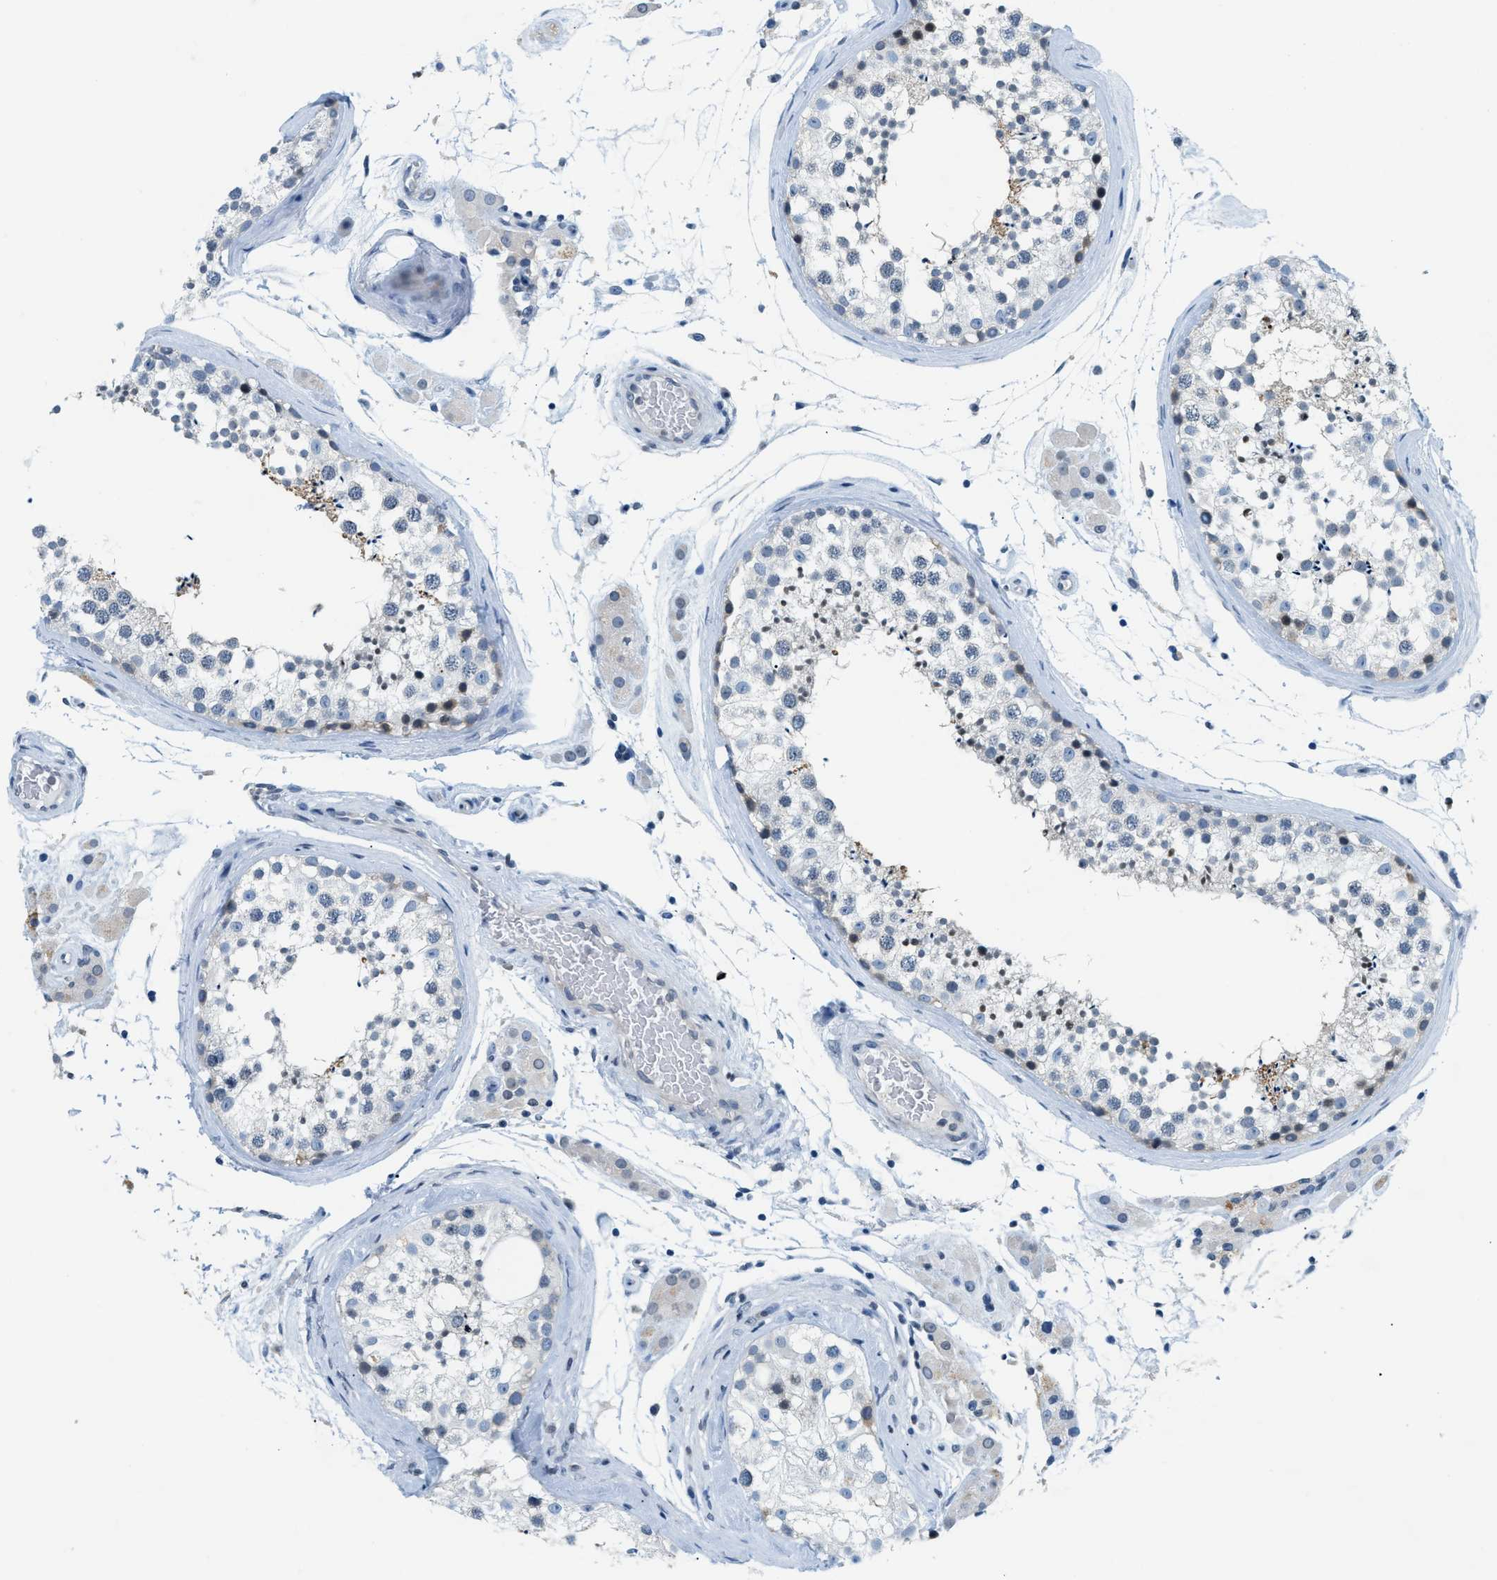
{"staining": {"intensity": "moderate", "quantity": "<25%", "location": "cytoplasmic/membranous,nuclear"}, "tissue": "testis", "cell_type": "Cells in seminiferous ducts", "image_type": "normal", "snomed": [{"axis": "morphology", "description": "Normal tissue, NOS"}, {"axis": "topography", "description": "Testis"}], "caption": "The immunohistochemical stain labels moderate cytoplasmic/membranous,nuclear staining in cells in seminiferous ducts of normal testis.", "gene": "UVRAG", "patient": {"sex": "male", "age": 46}}